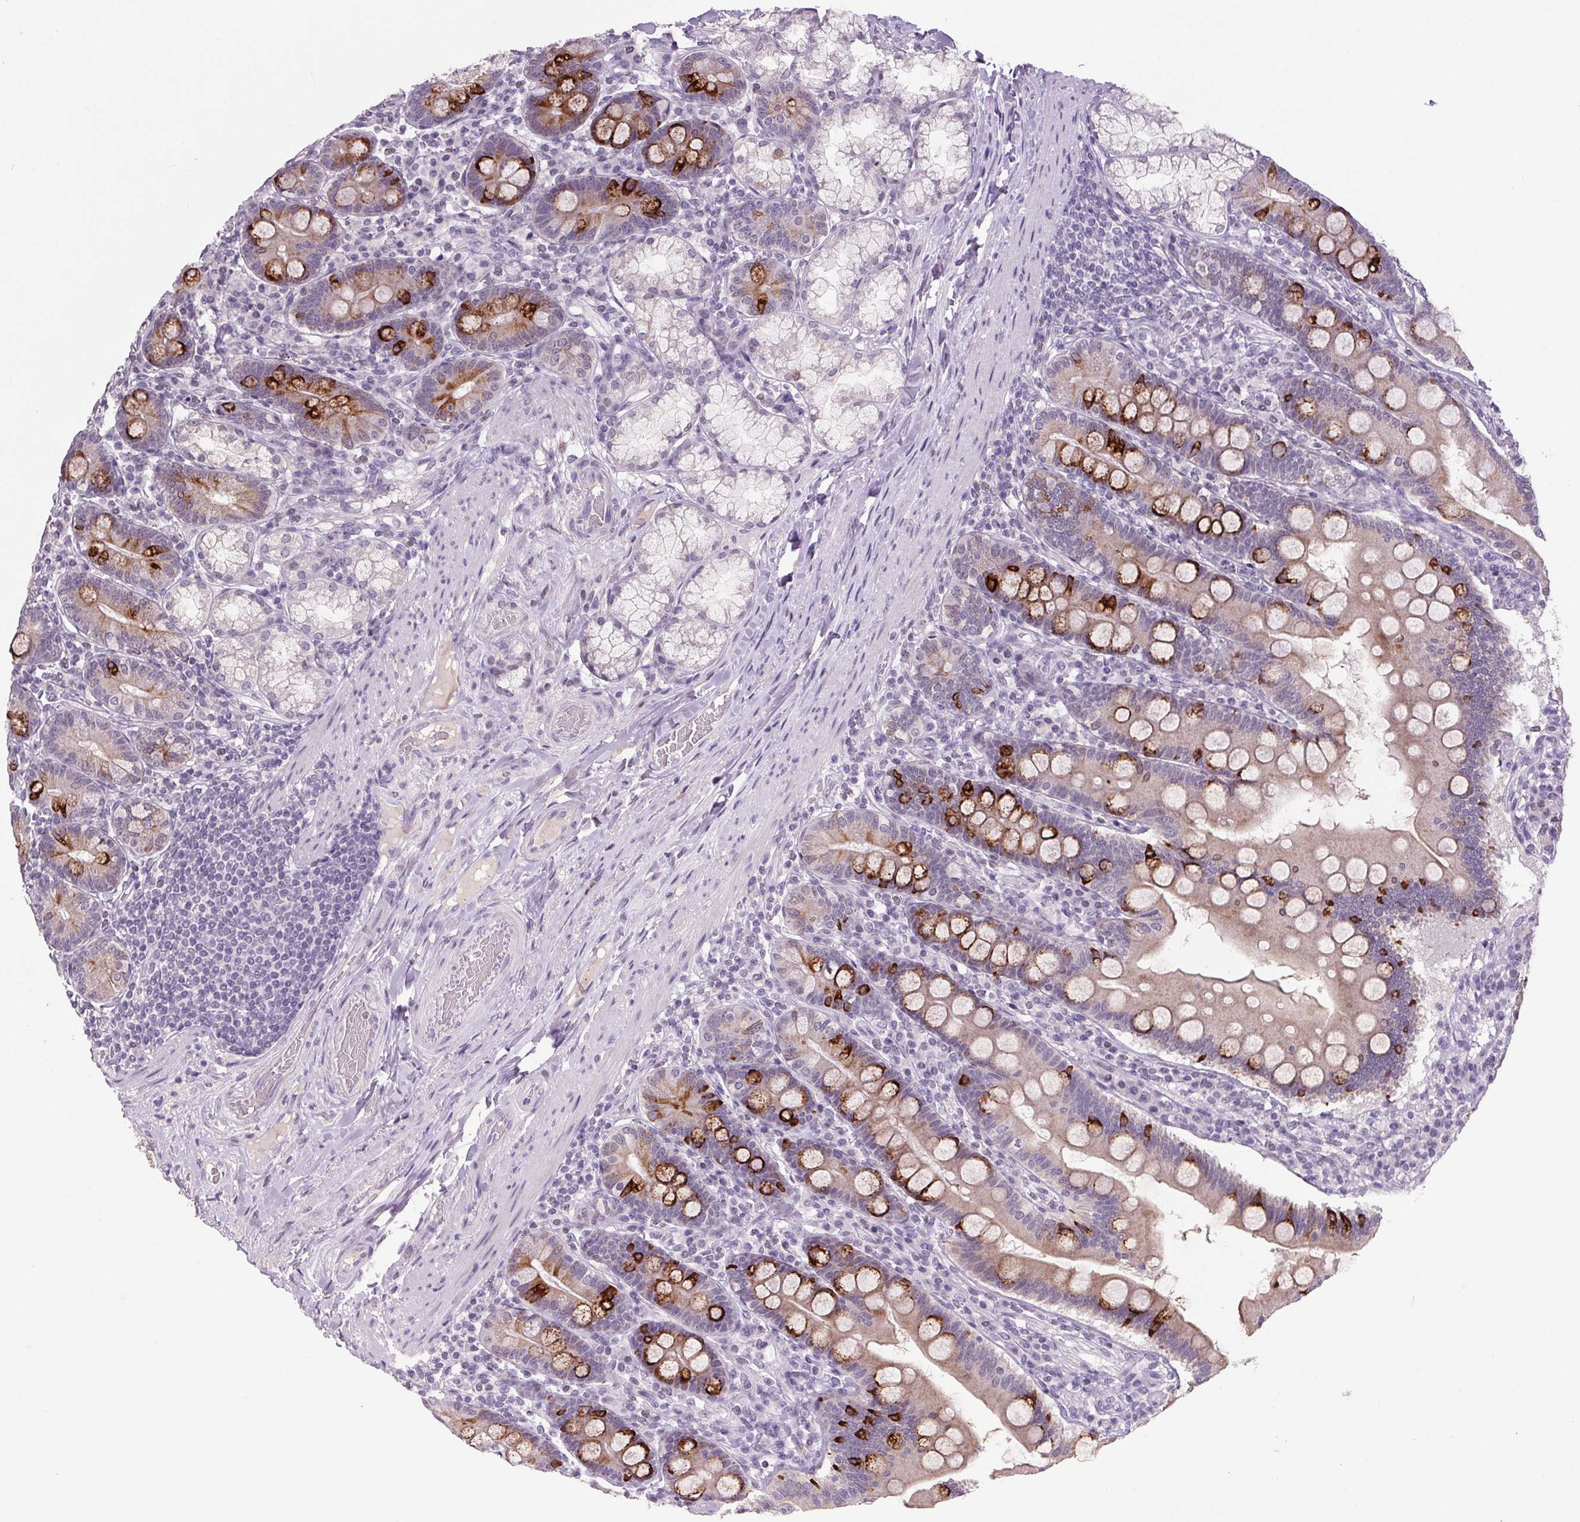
{"staining": {"intensity": "strong", "quantity": "25%-75%", "location": "cytoplasmic/membranous"}, "tissue": "duodenum", "cell_type": "Glandular cells", "image_type": "normal", "snomed": [{"axis": "morphology", "description": "Normal tissue, NOS"}, {"axis": "topography", "description": "Duodenum"}], "caption": "Normal duodenum demonstrates strong cytoplasmic/membranous staining in about 25%-75% of glandular cells, visualized by immunohistochemistry.", "gene": "TRDN", "patient": {"sex": "female", "age": 67}}